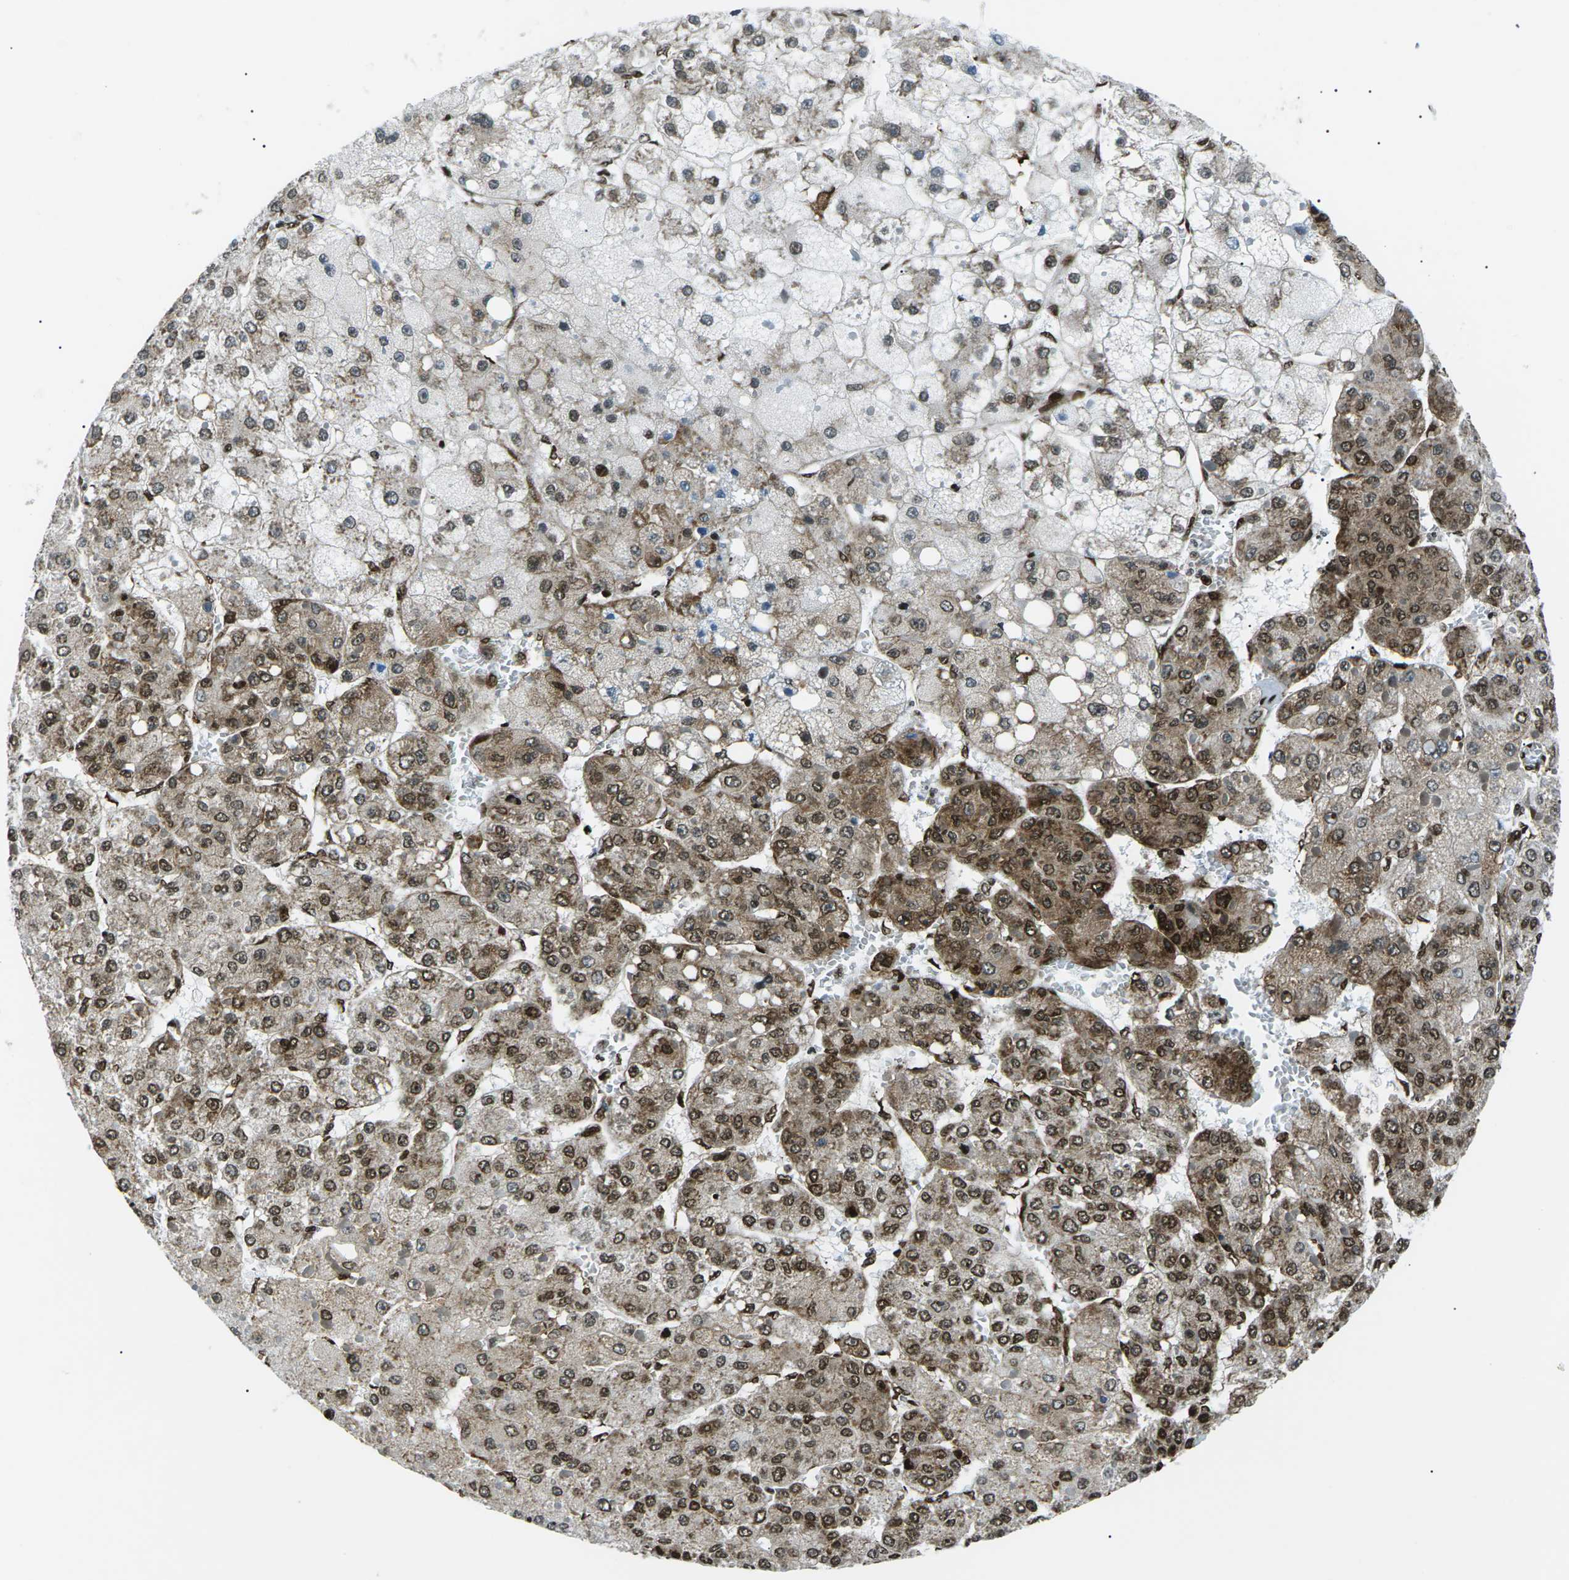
{"staining": {"intensity": "strong", "quantity": "25%-75%", "location": "nuclear"}, "tissue": "liver cancer", "cell_type": "Tumor cells", "image_type": "cancer", "snomed": [{"axis": "morphology", "description": "Carcinoma, Hepatocellular, NOS"}, {"axis": "topography", "description": "Liver"}], "caption": "The immunohistochemical stain shows strong nuclear positivity in tumor cells of liver cancer (hepatocellular carcinoma) tissue. (DAB (3,3'-diaminobenzidine) = brown stain, brightfield microscopy at high magnification).", "gene": "HNRNPK", "patient": {"sex": "female", "age": 73}}